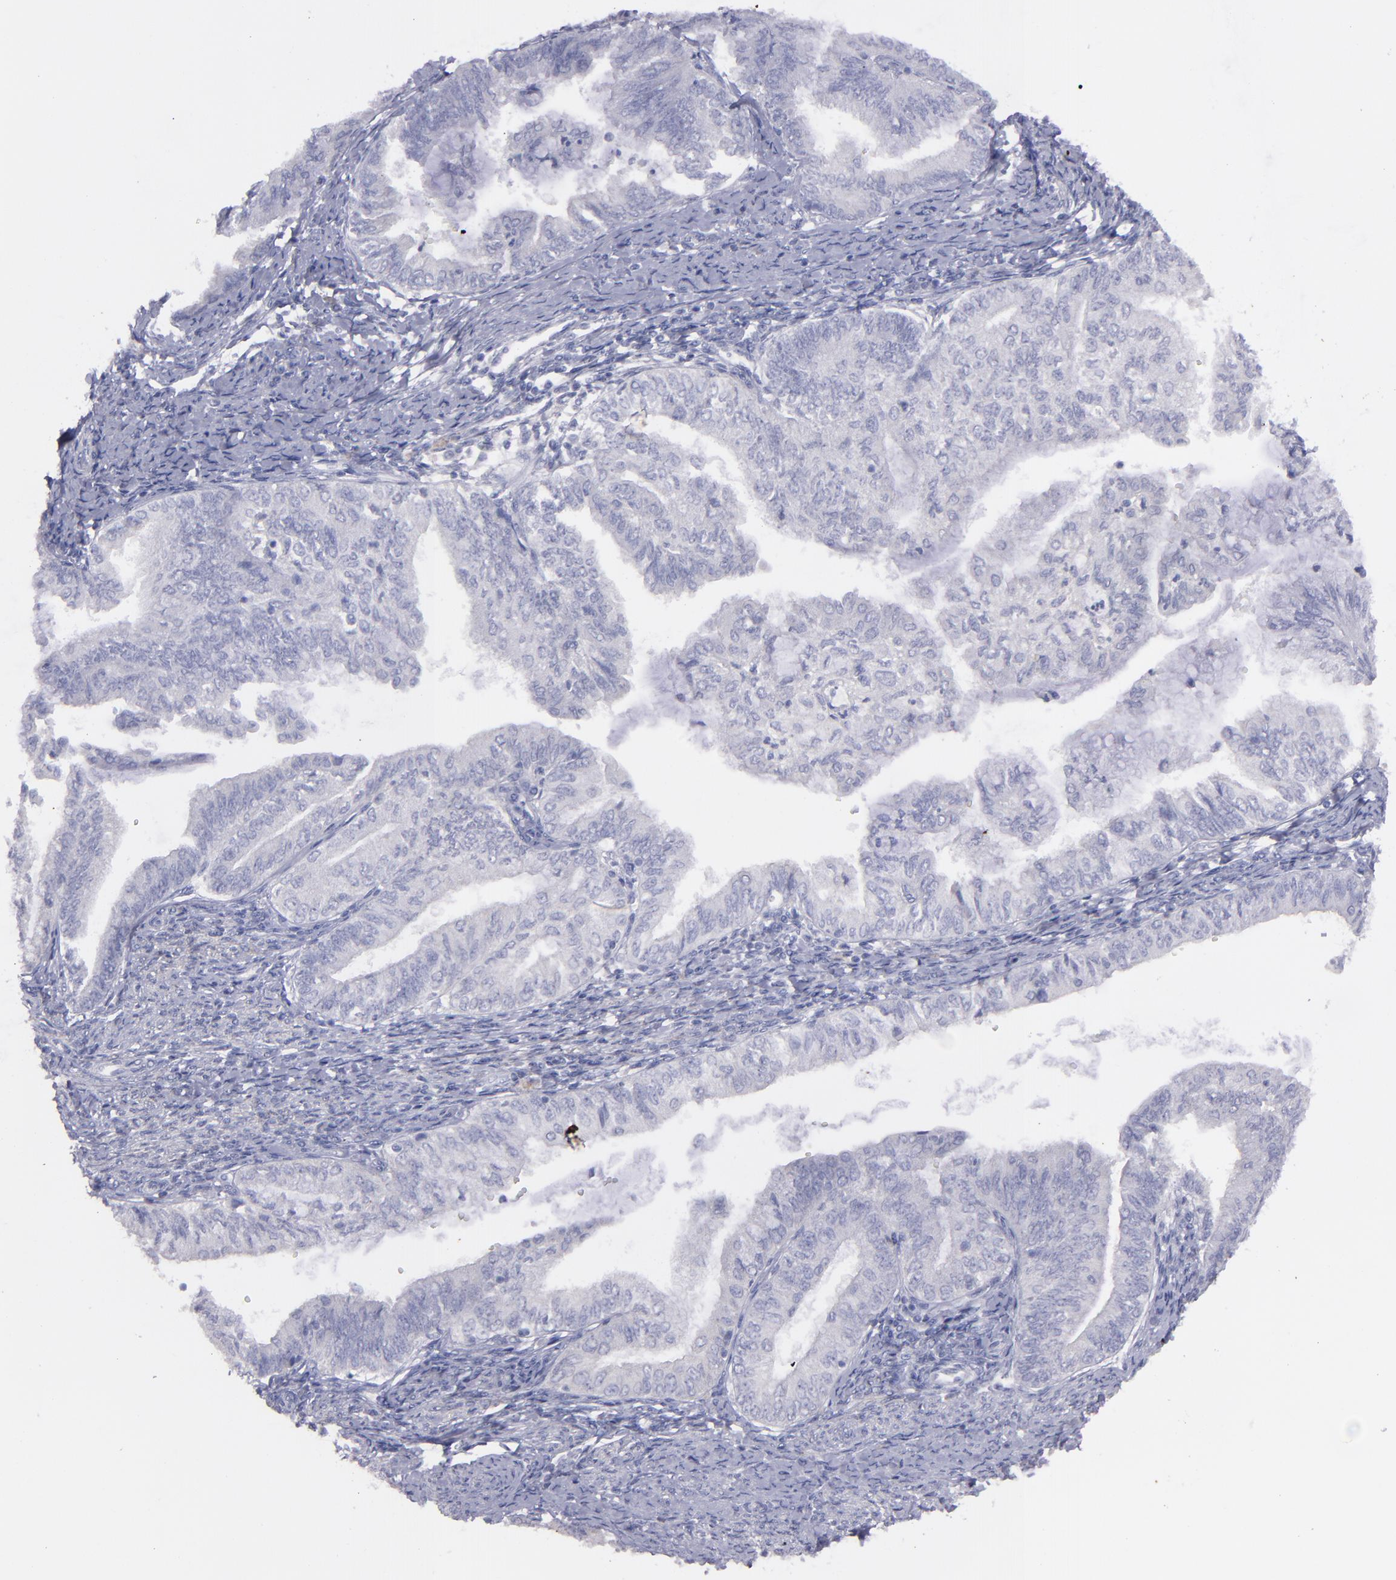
{"staining": {"intensity": "negative", "quantity": "none", "location": "none"}, "tissue": "endometrial cancer", "cell_type": "Tumor cells", "image_type": "cancer", "snomed": [{"axis": "morphology", "description": "Adenocarcinoma, NOS"}, {"axis": "topography", "description": "Endometrium"}], "caption": "High power microscopy micrograph of an IHC histopathology image of adenocarcinoma (endometrial), revealing no significant staining in tumor cells.", "gene": "SNAP25", "patient": {"sex": "female", "age": 66}}